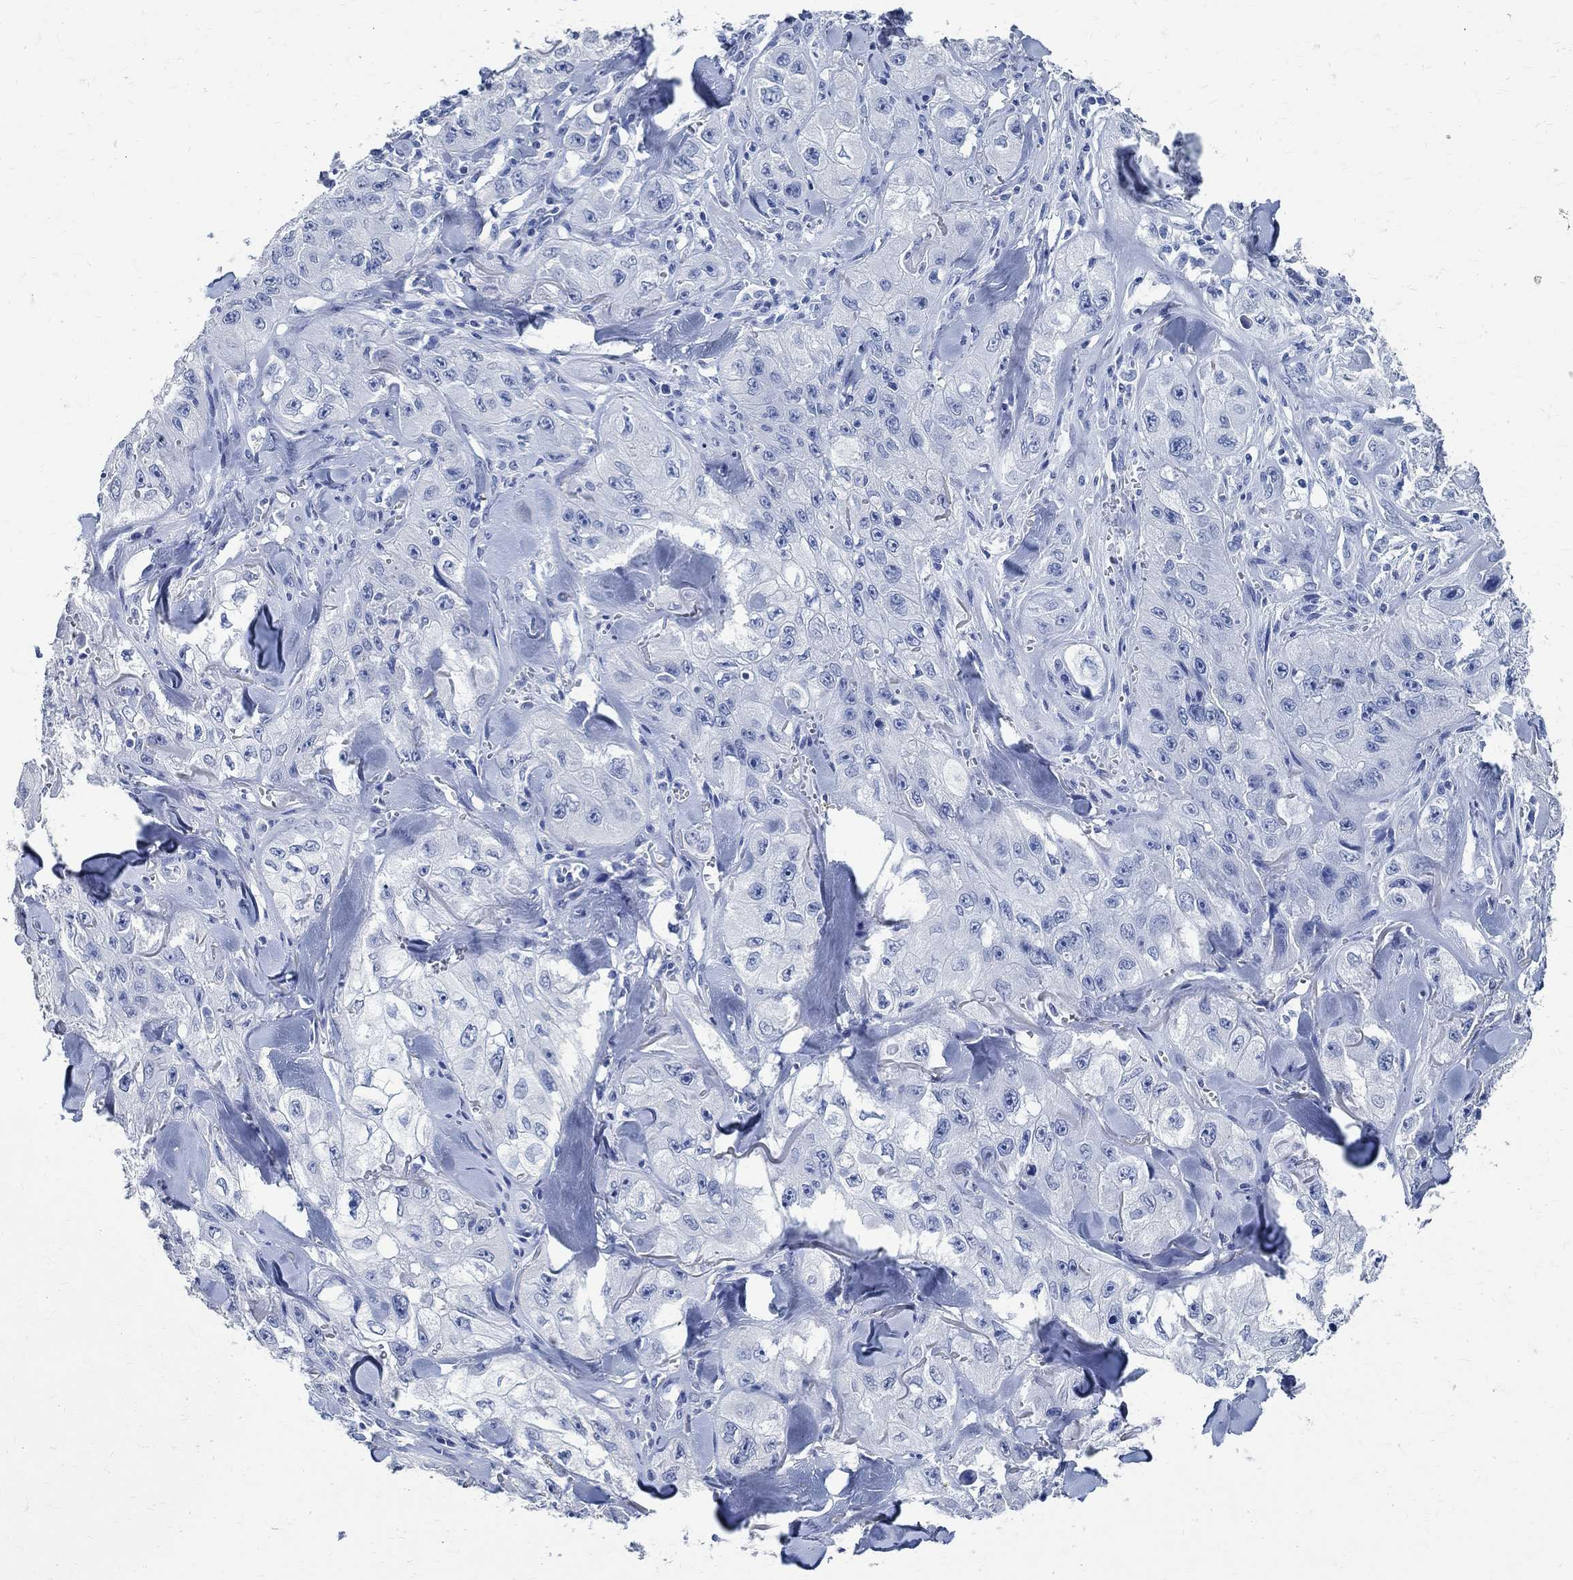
{"staining": {"intensity": "negative", "quantity": "none", "location": "none"}, "tissue": "skin cancer", "cell_type": "Tumor cells", "image_type": "cancer", "snomed": [{"axis": "morphology", "description": "Squamous cell carcinoma, NOS"}, {"axis": "topography", "description": "Skin"}, {"axis": "topography", "description": "Subcutis"}], "caption": "A micrograph of human skin cancer (squamous cell carcinoma) is negative for staining in tumor cells.", "gene": "TMEM221", "patient": {"sex": "male", "age": 73}}